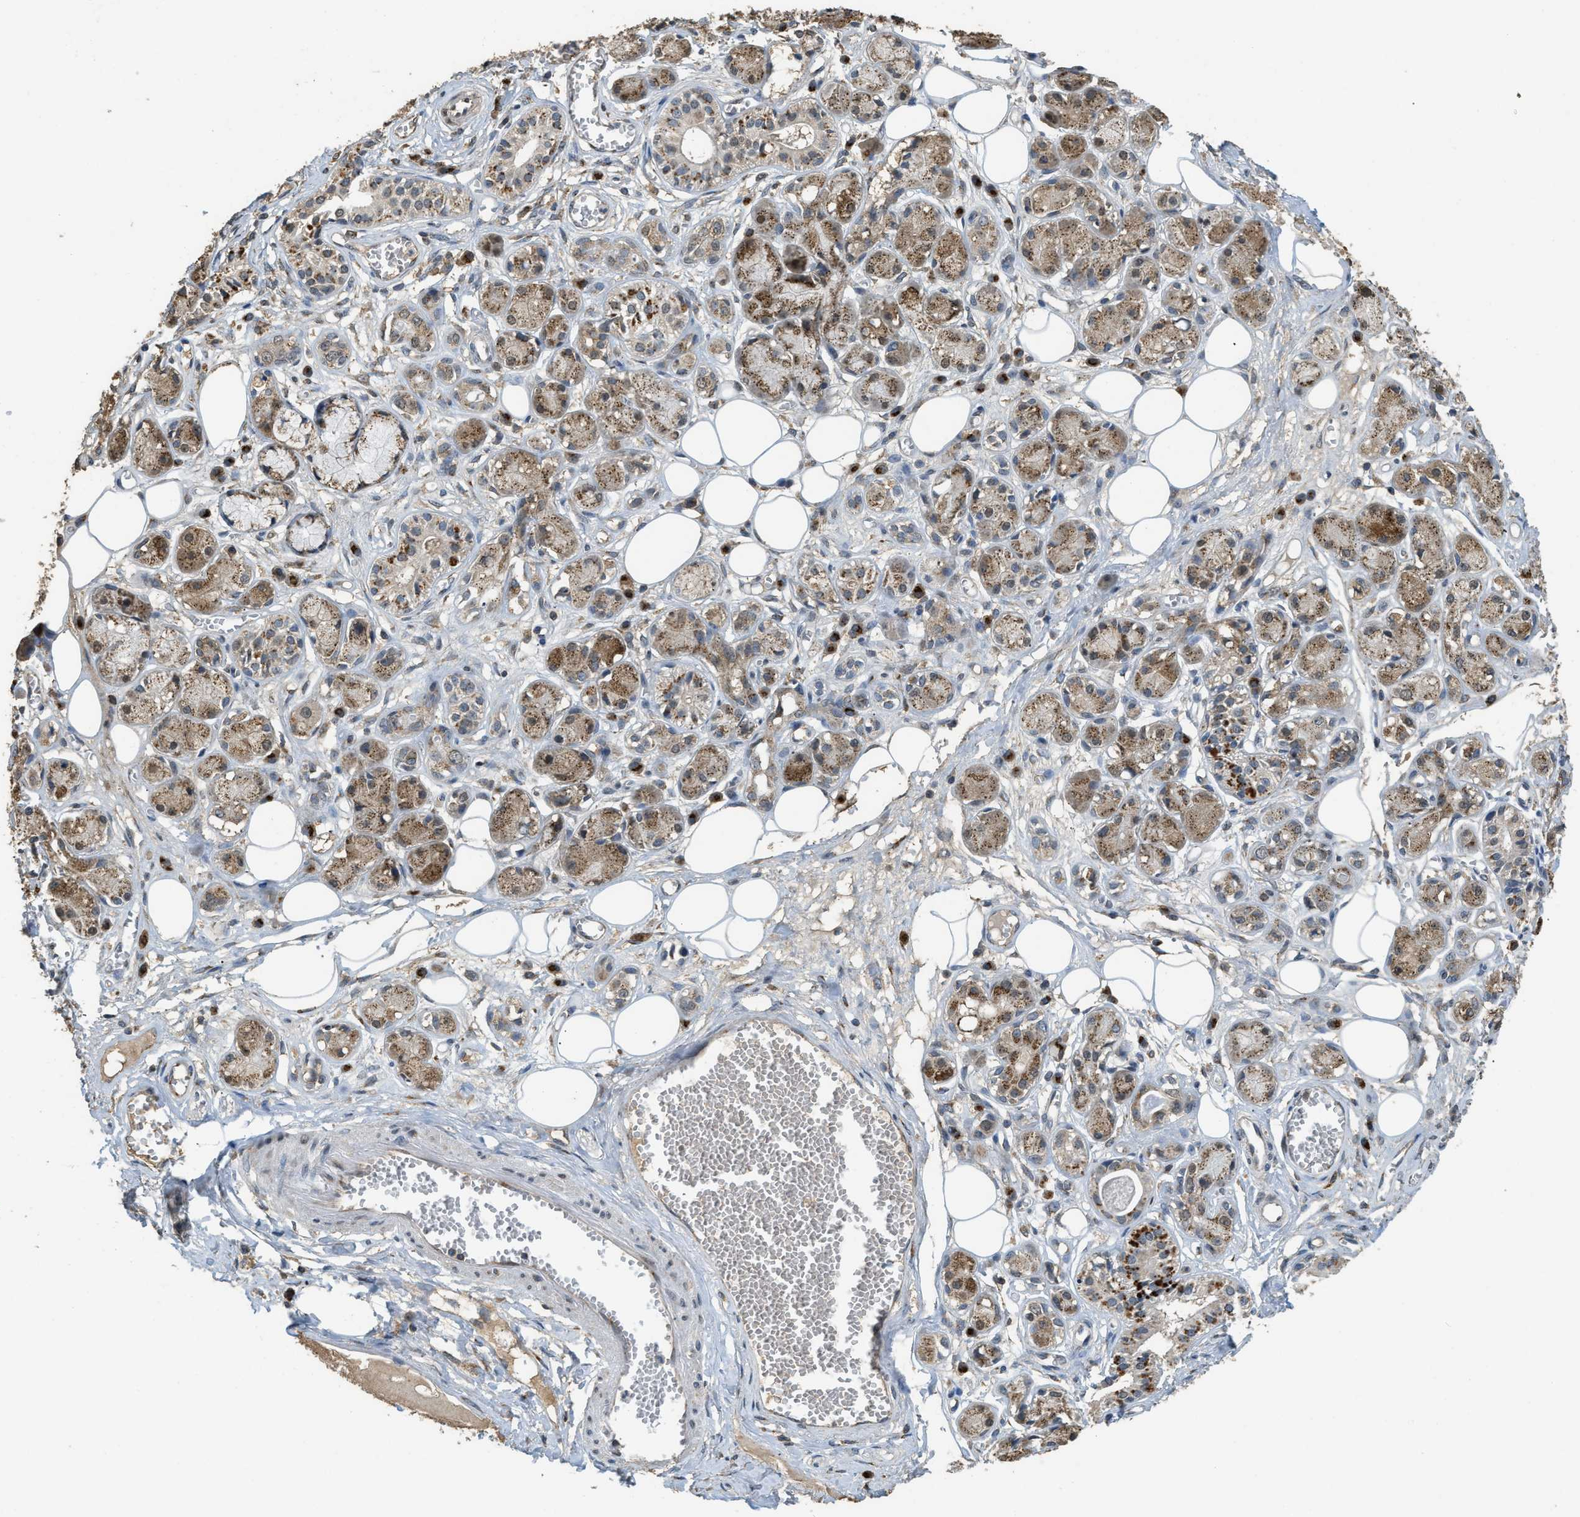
{"staining": {"intensity": "negative", "quantity": "none", "location": "none"}, "tissue": "adipose tissue", "cell_type": "Adipocytes", "image_type": "normal", "snomed": [{"axis": "morphology", "description": "Normal tissue, NOS"}, {"axis": "morphology", "description": "Inflammation, NOS"}, {"axis": "topography", "description": "Salivary gland"}, {"axis": "topography", "description": "Peripheral nerve tissue"}], "caption": "An IHC micrograph of unremarkable adipose tissue is shown. There is no staining in adipocytes of adipose tissue. The staining was performed using DAB to visualize the protein expression in brown, while the nuclei were stained in blue with hematoxylin (Magnification: 20x).", "gene": "IPO7", "patient": {"sex": "female", "age": 75}}